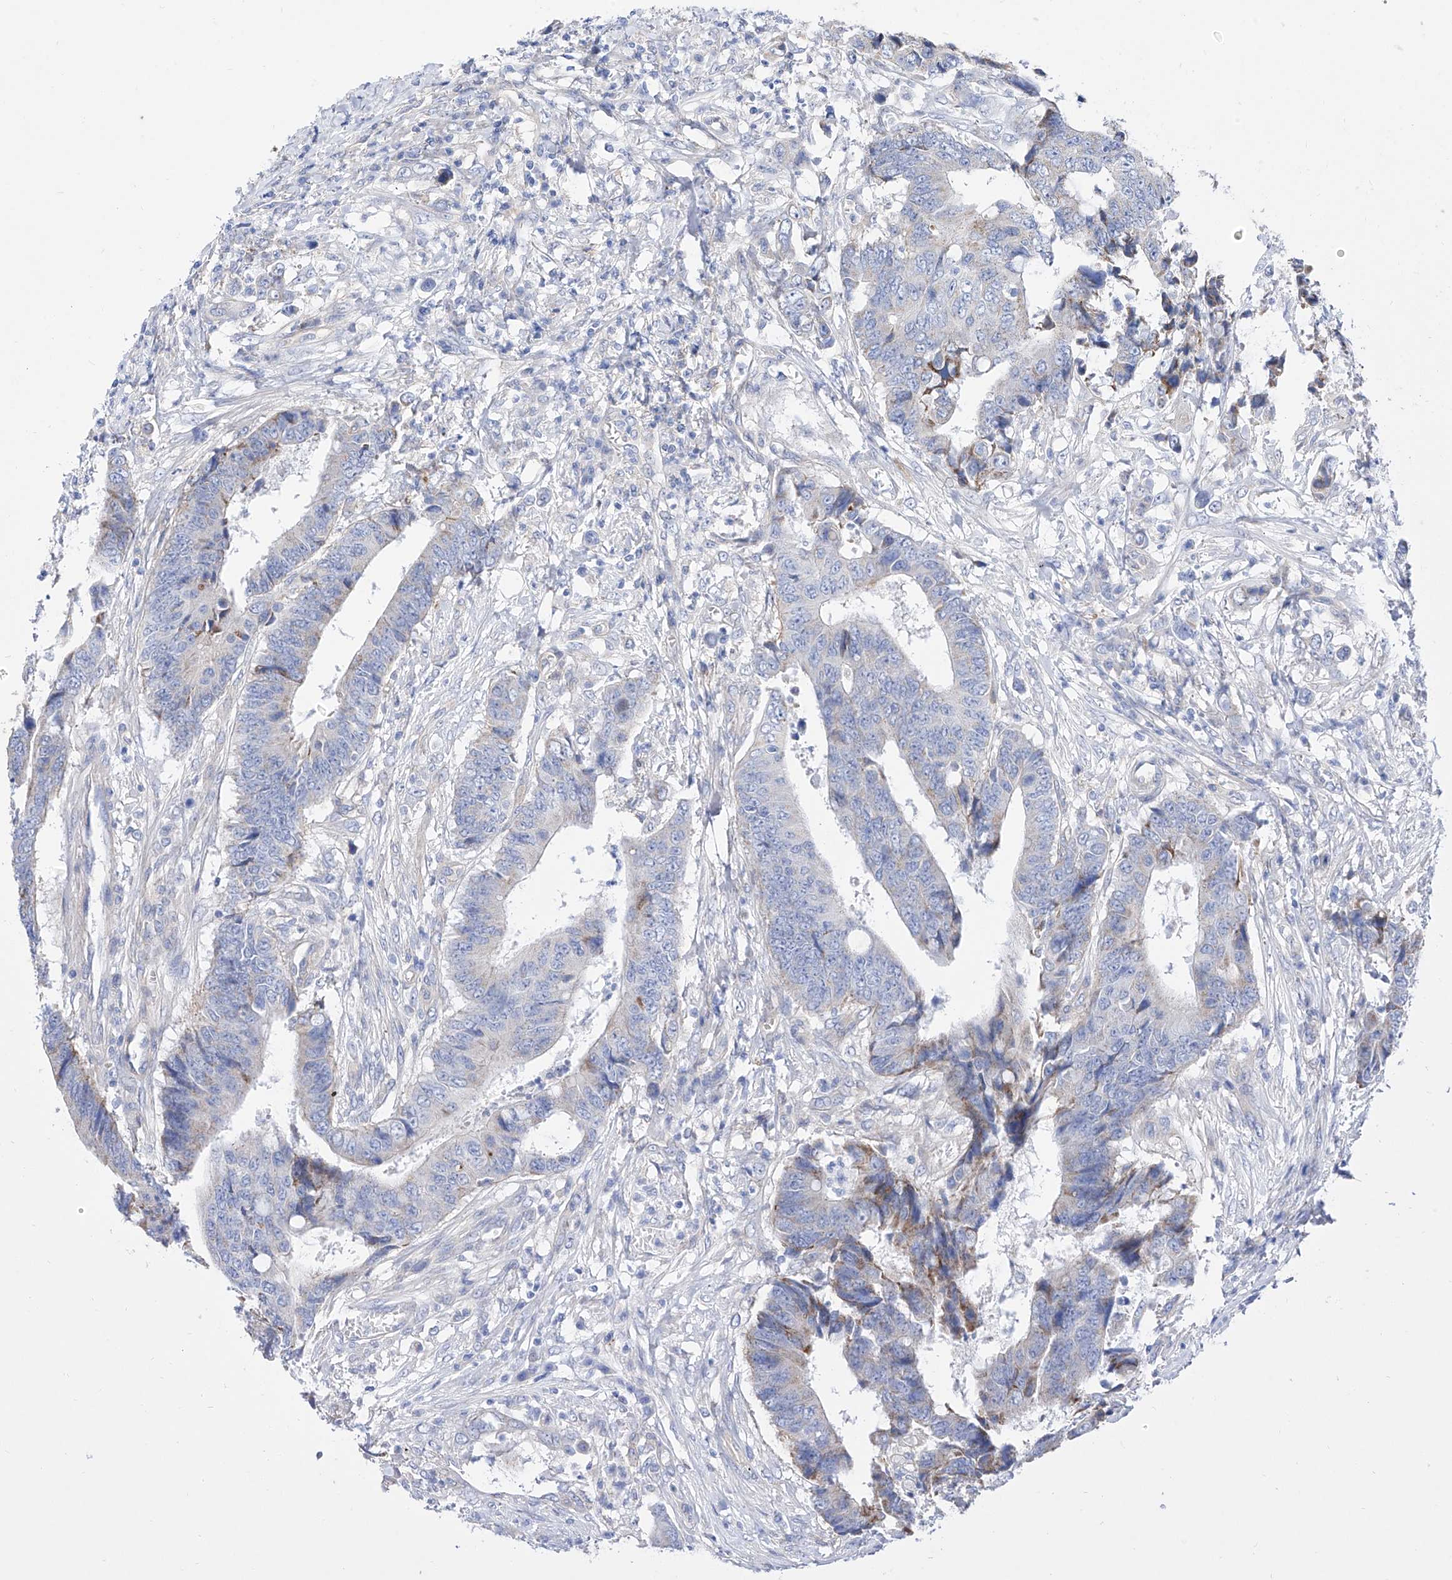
{"staining": {"intensity": "moderate", "quantity": "<25%", "location": "cytoplasmic/membranous"}, "tissue": "colorectal cancer", "cell_type": "Tumor cells", "image_type": "cancer", "snomed": [{"axis": "morphology", "description": "Adenocarcinoma, NOS"}, {"axis": "topography", "description": "Rectum"}], "caption": "The image reveals a brown stain indicating the presence of a protein in the cytoplasmic/membranous of tumor cells in colorectal cancer (adenocarcinoma).", "gene": "ZNF653", "patient": {"sex": "male", "age": 84}}